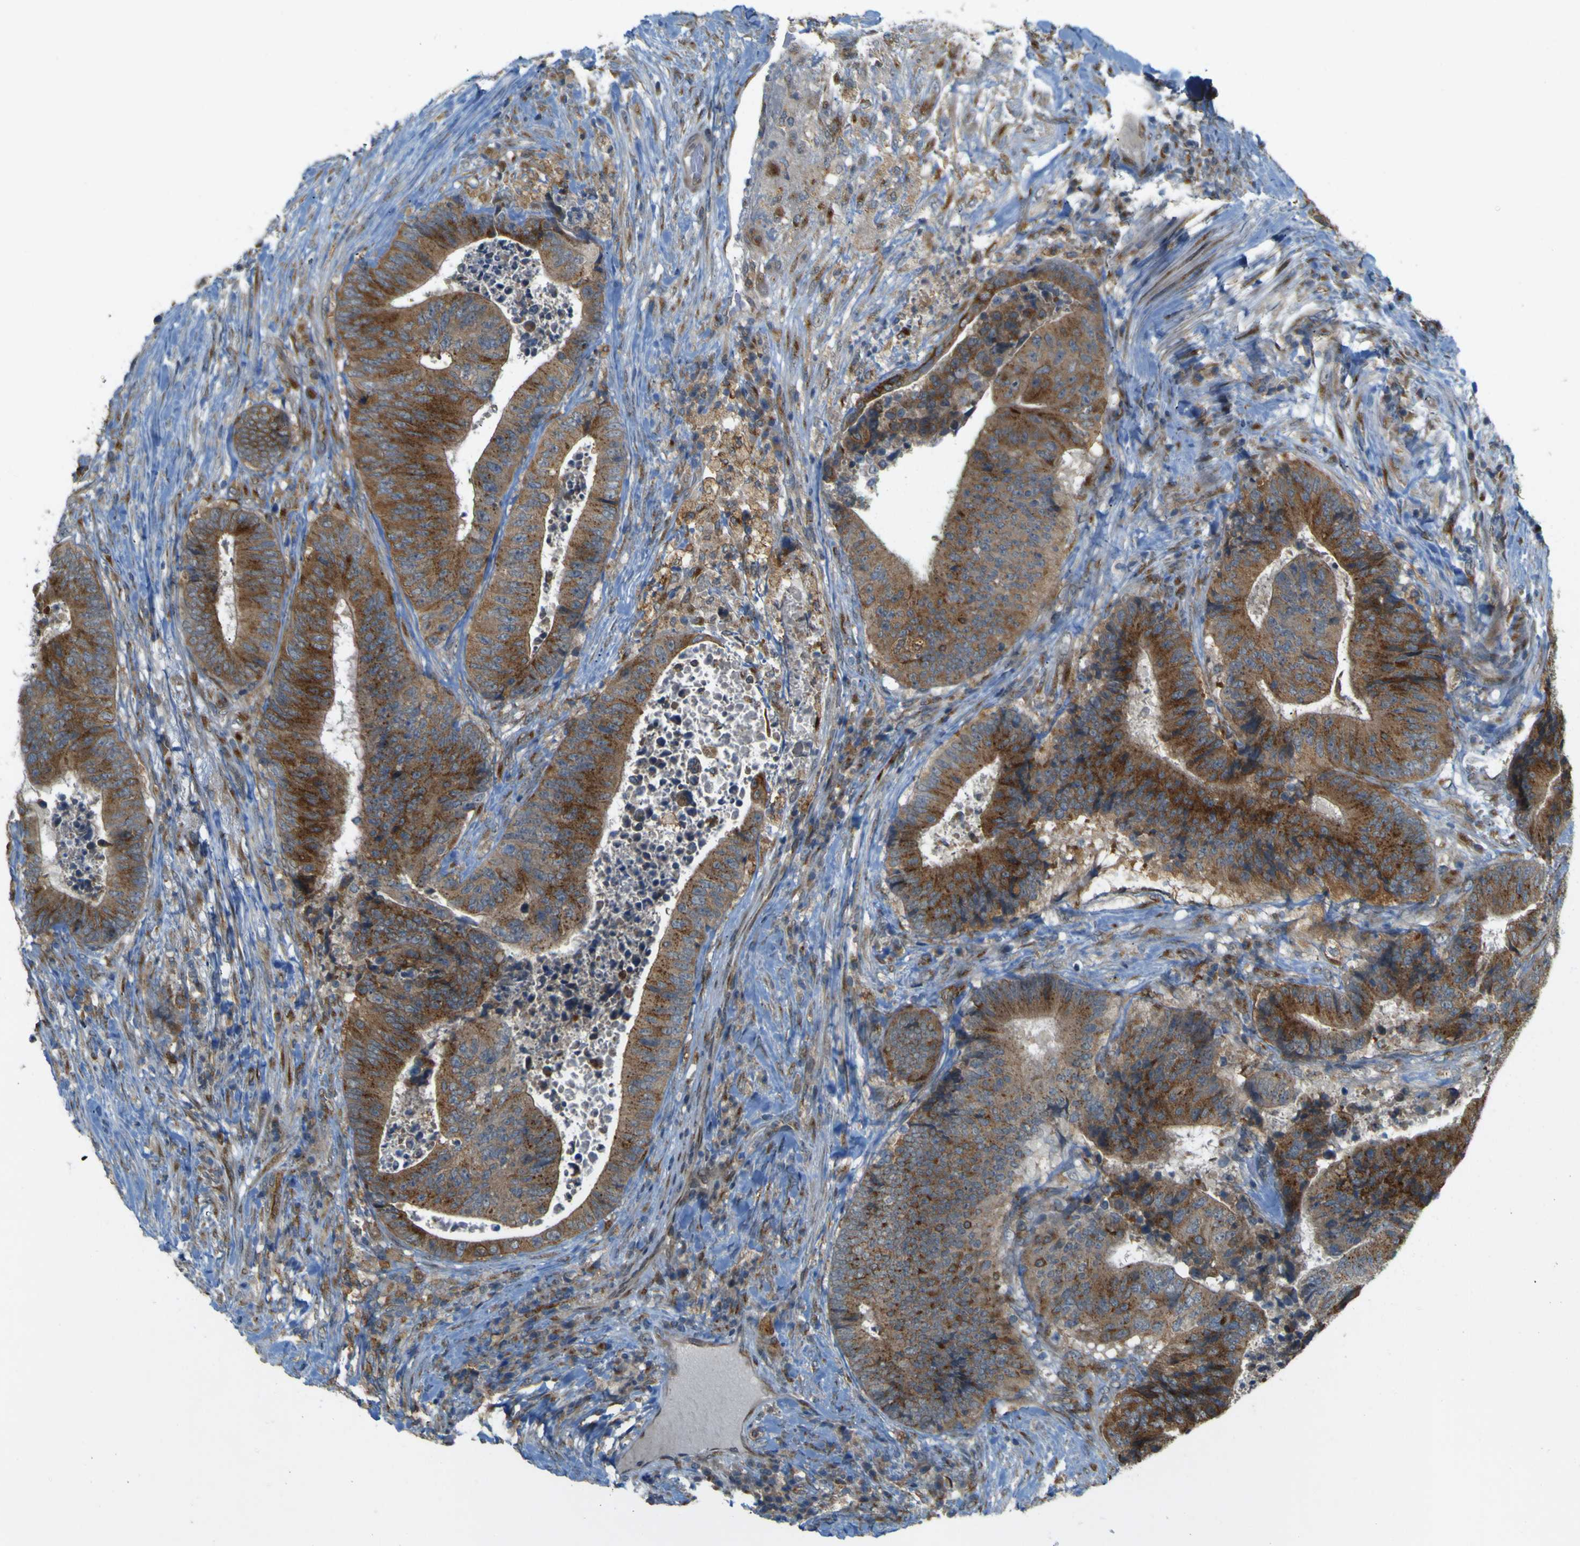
{"staining": {"intensity": "moderate", "quantity": "25%-75%", "location": "cytoplasmic/membranous"}, "tissue": "colorectal cancer", "cell_type": "Tumor cells", "image_type": "cancer", "snomed": [{"axis": "morphology", "description": "Adenocarcinoma, NOS"}, {"axis": "topography", "description": "Rectum"}], "caption": "Immunohistochemistry image of colorectal cancer (adenocarcinoma) stained for a protein (brown), which shows medium levels of moderate cytoplasmic/membranous expression in about 25%-75% of tumor cells.", "gene": "IGF2R", "patient": {"sex": "male", "age": 72}}